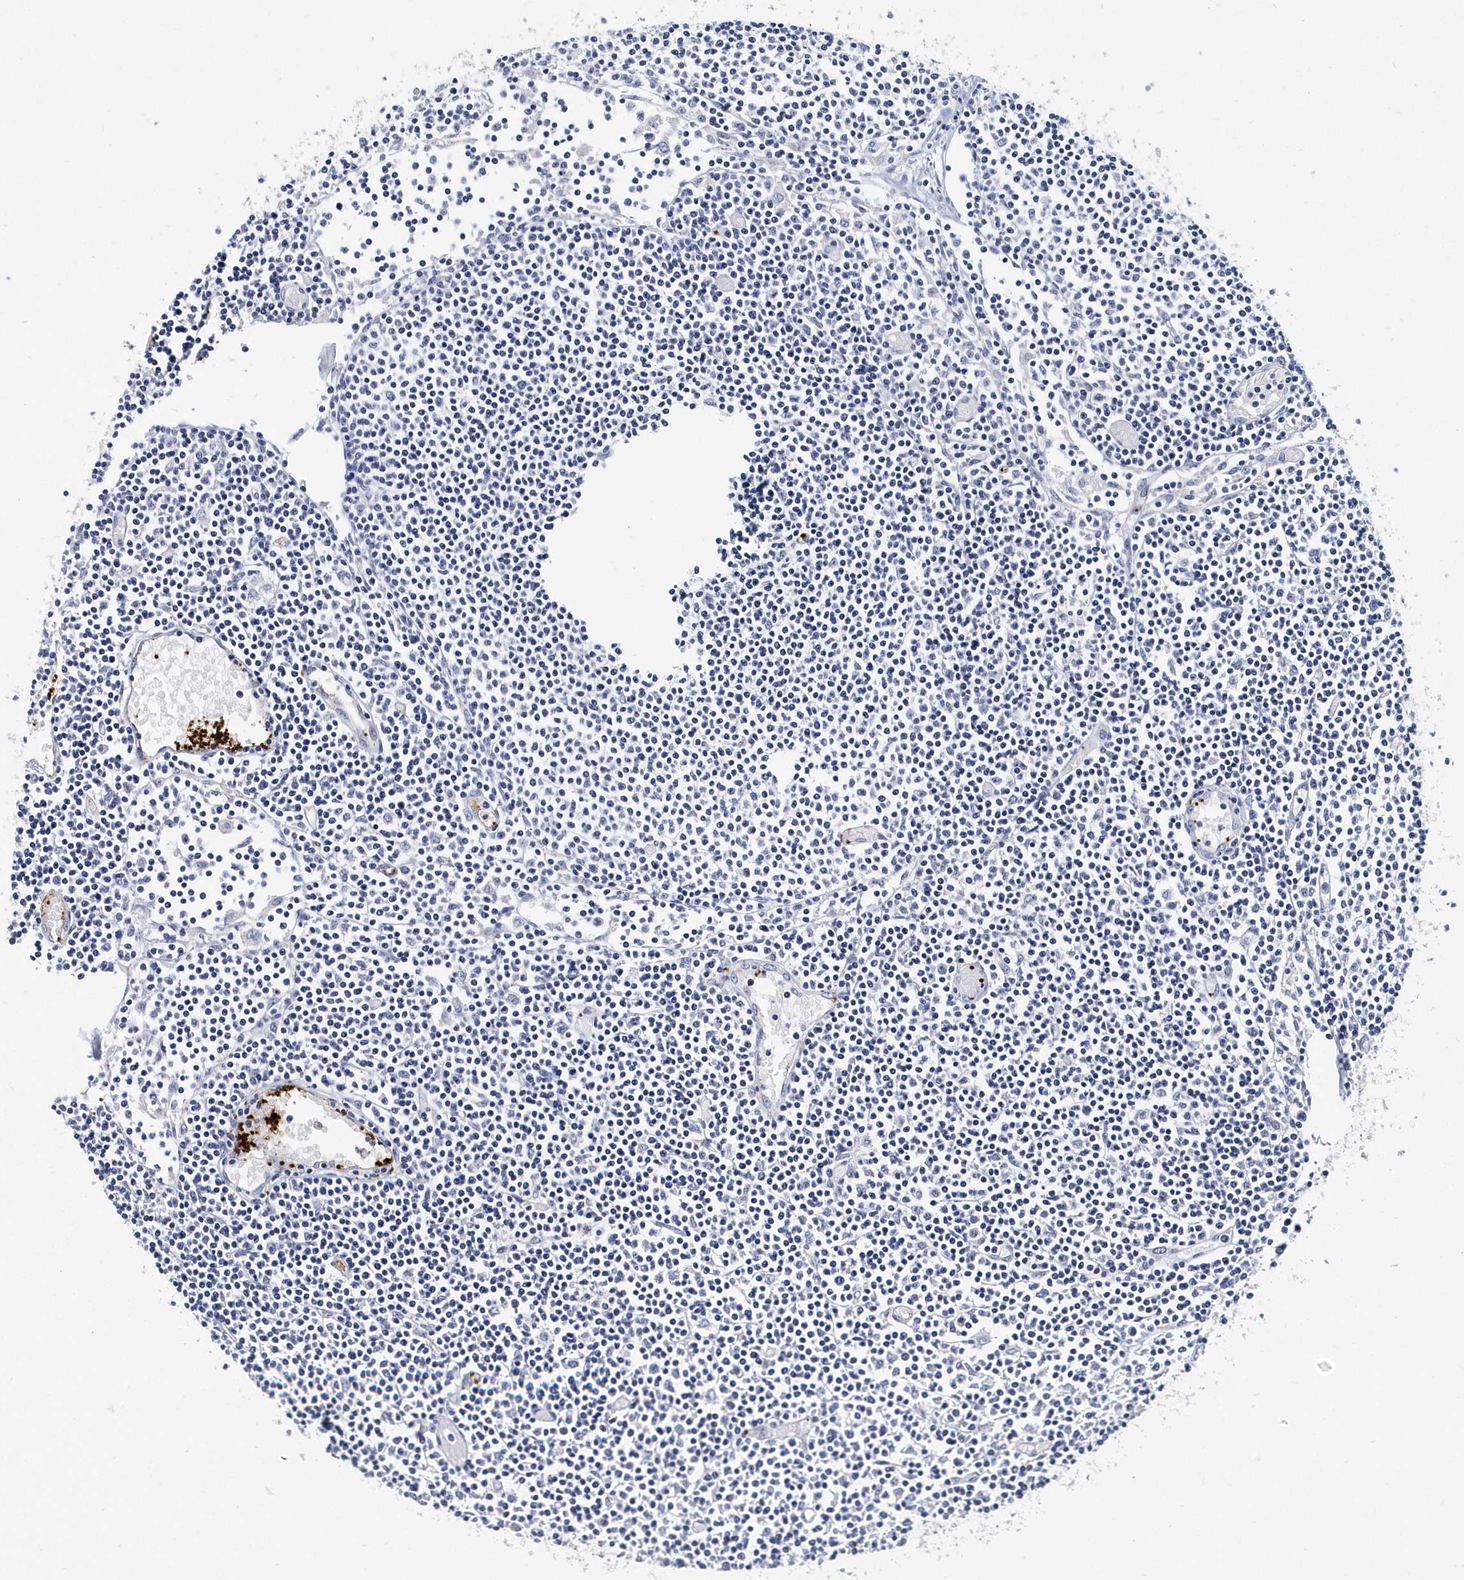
{"staining": {"intensity": "negative", "quantity": "none", "location": "none"}, "tissue": "lymph node", "cell_type": "Germinal center cells", "image_type": "normal", "snomed": [{"axis": "morphology", "description": "Normal tissue, NOS"}, {"axis": "topography", "description": "Lymph node"}], "caption": "Germinal center cells show no significant staining in normal lymph node. The staining is performed using DAB brown chromogen with nuclei counter-stained in using hematoxylin.", "gene": "ITGA2B", "patient": {"sex": "female", "age": 11}}